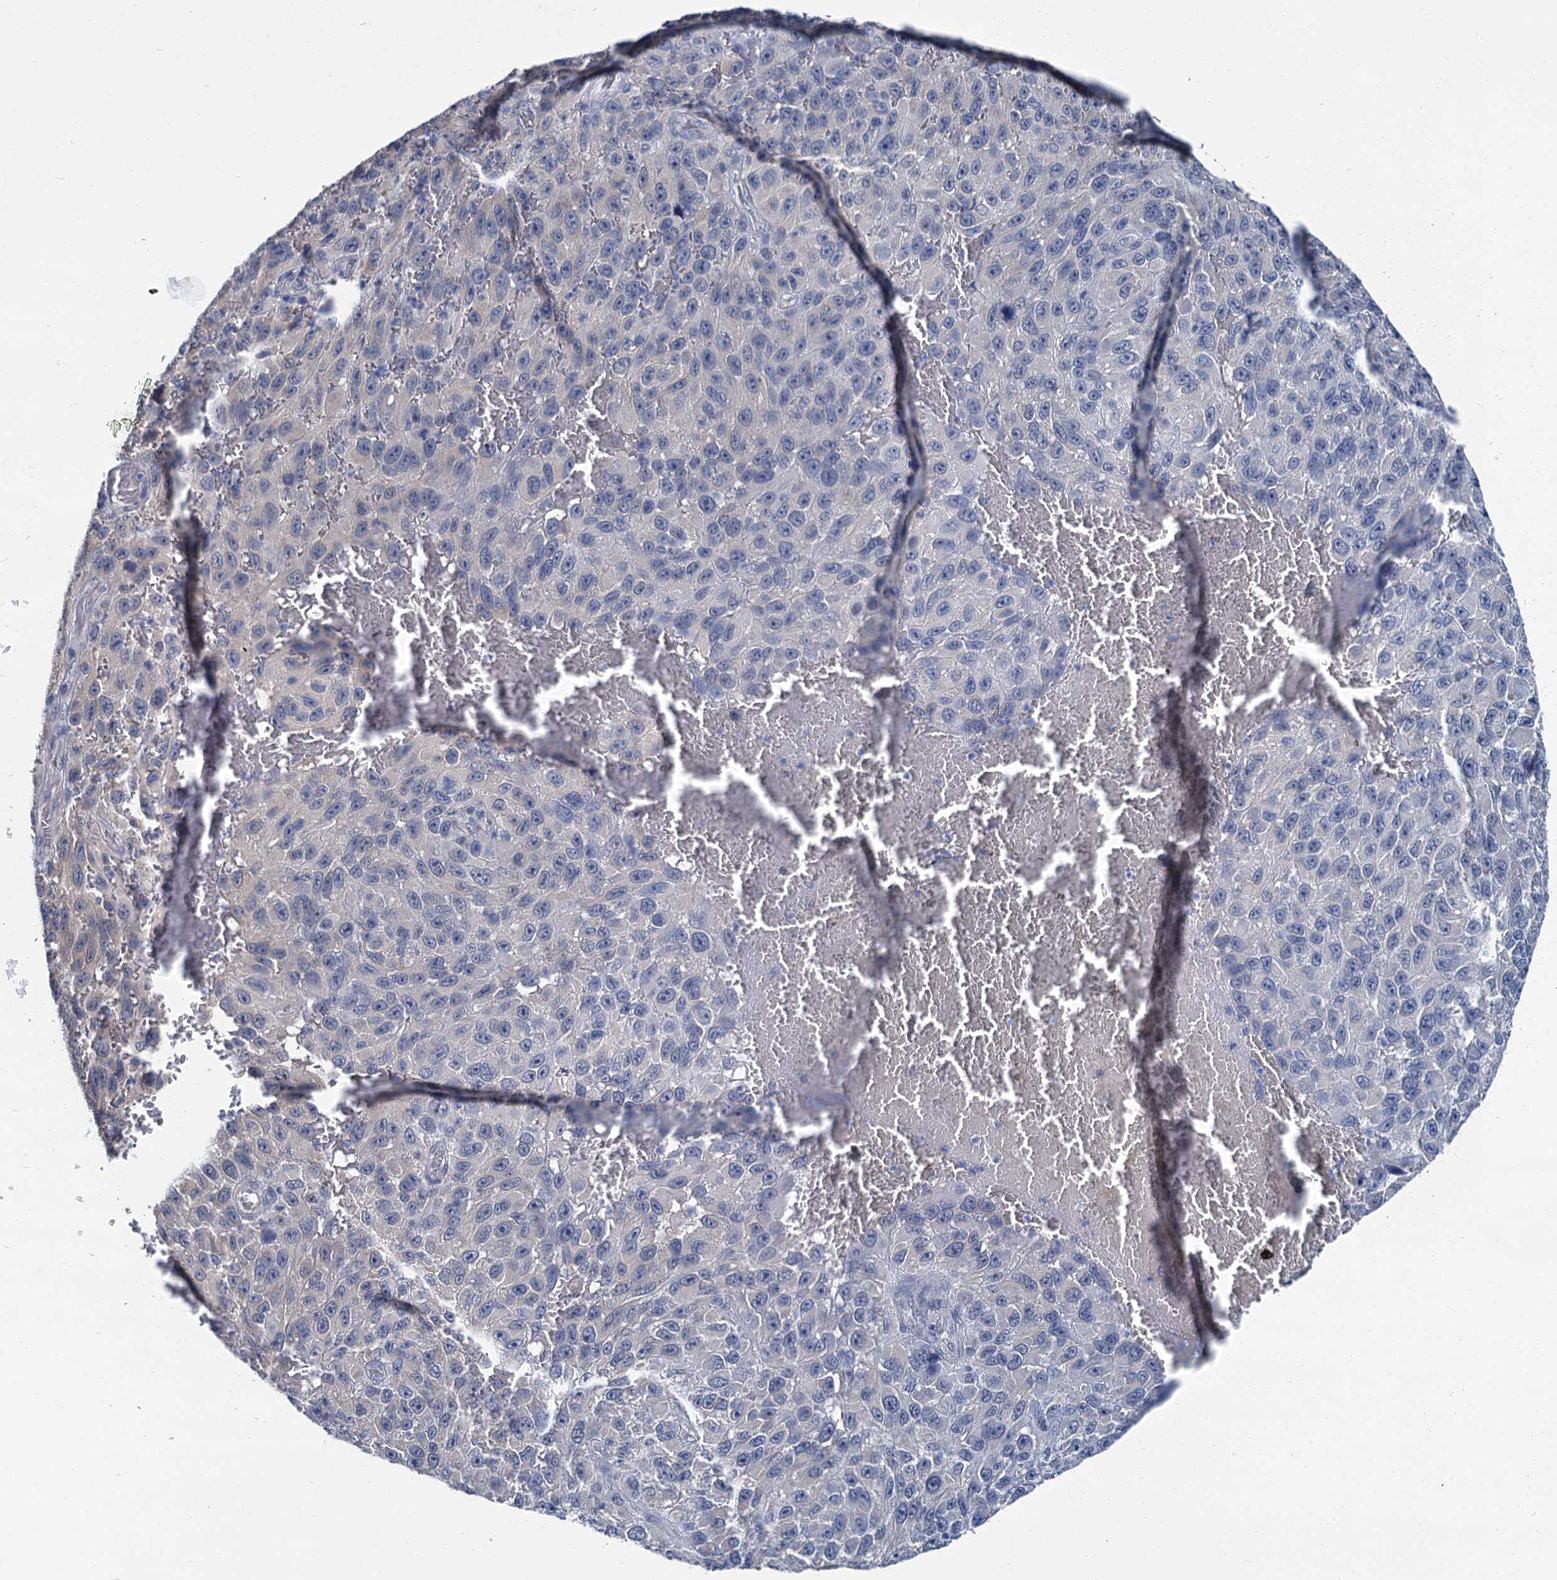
{"staining": {"intensity": "negative", "quantity": "none", "location": "none"}, "tissue": "melanoma", "cell_type": "Tumor cells", "image_type": "cancer", "snomed": [{"axis": "morphology", "description": "Normal tissue, NOS"}, {"axis": "morphology", "description": "Malignant melanoma, NOS"}, {"axis": "topography", "description": "Skin"}], "caption": "Immunohistochemistry (IHC) of melanoma displays no expression in tumor cells.", "gene": "MIOX", "patient": {"sex": "female", "age": 96}}